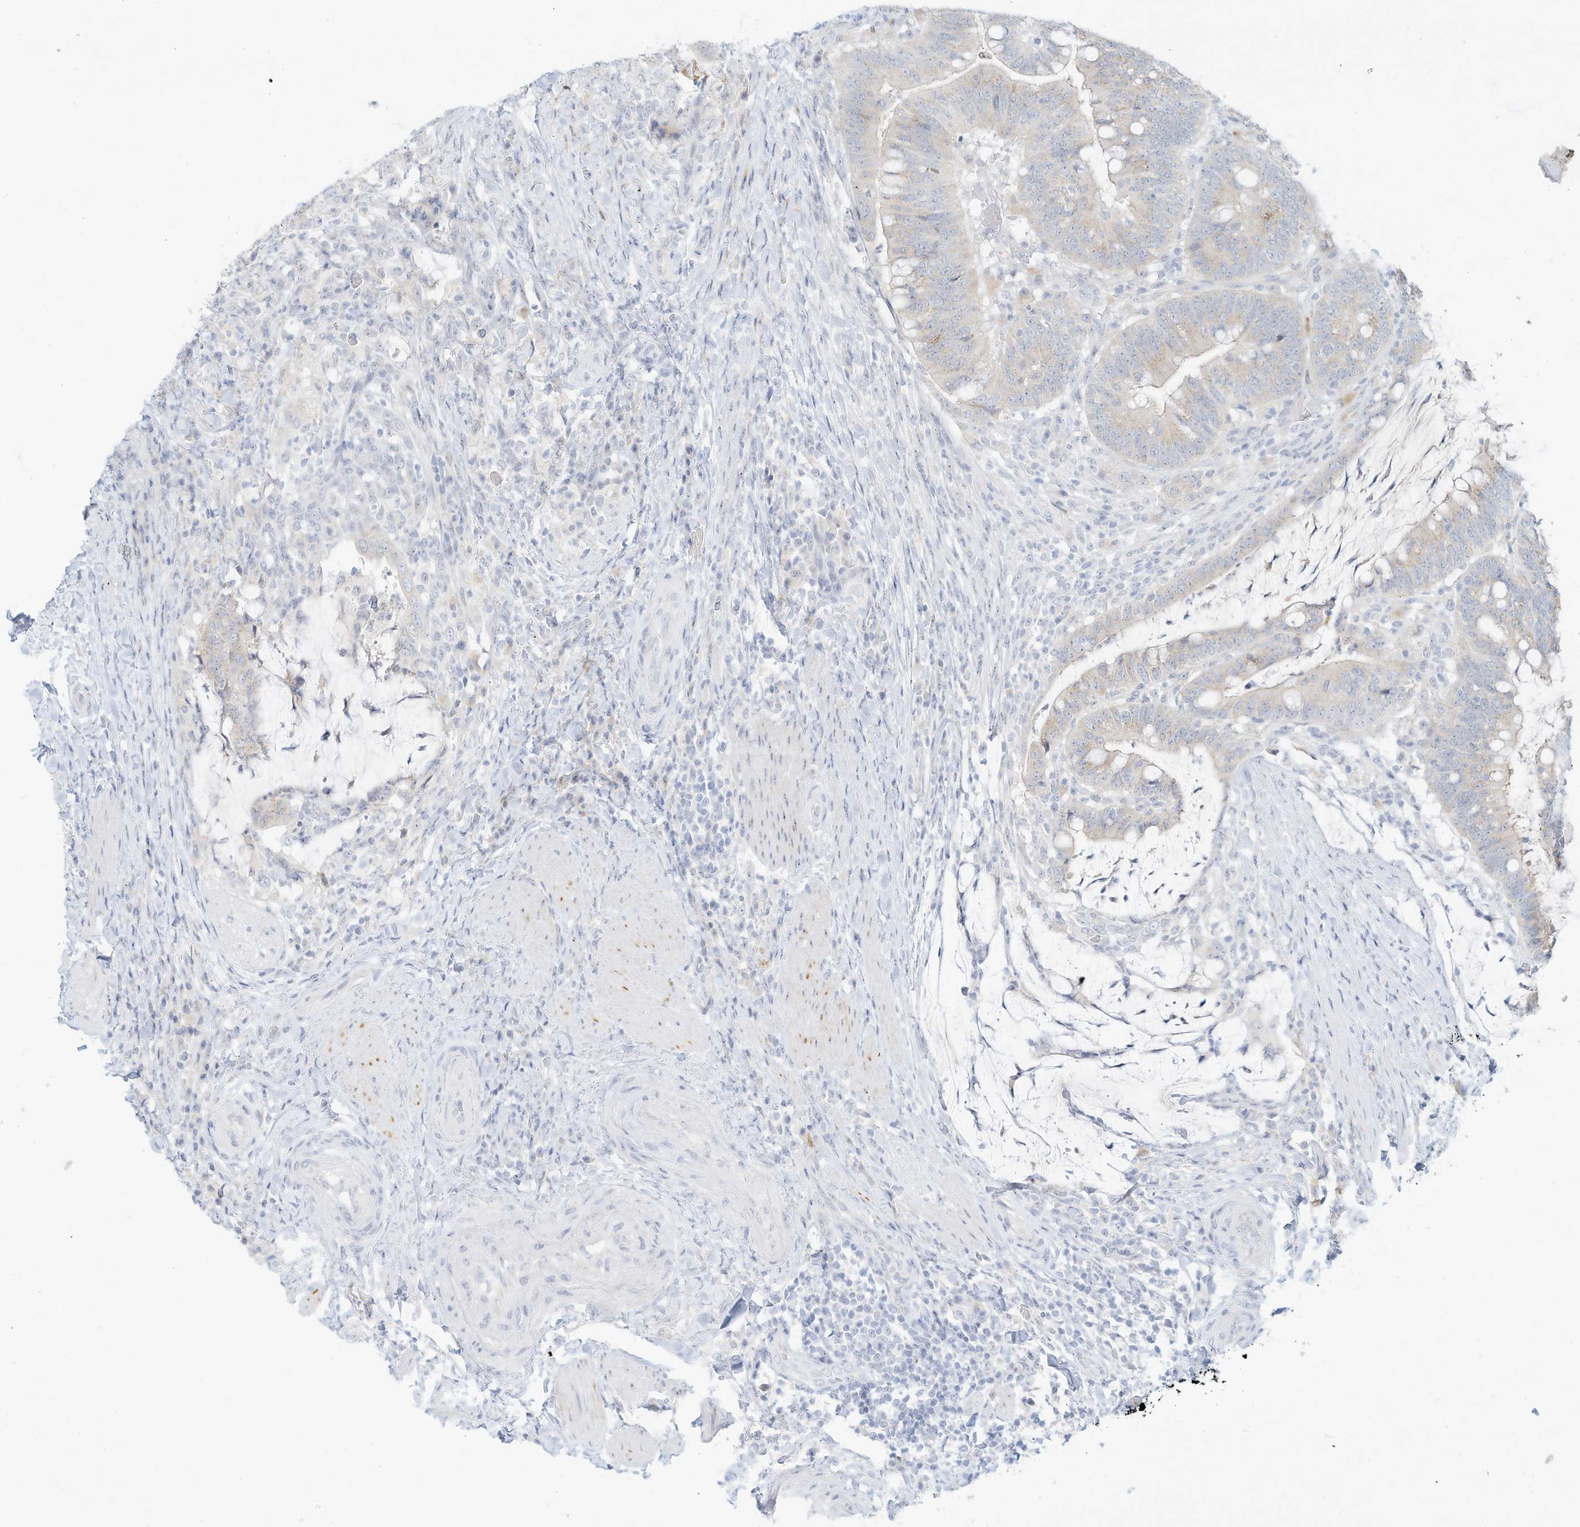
{"staining": {"intensity": "negative", "quantity": "none", "location": "none"}, "tissue": "colorectal cancer", "cell_type": "Tumor cells", "image_type": "cancer", "snomed": [{"axis": "morphology", "description": "Adenocarcinoma, NOS"}, {"axis": "topography", "description": "Colon"}], "caption": "This micrograph is of adenocarcinoma (colorectal) stained with immunohistochemistry to label a protein in brown with the nuclei are counter-stained blue. There is no expression in tumor cells.", "gene": "PAK6", "patient": {"sex": "female", "age": 66}}